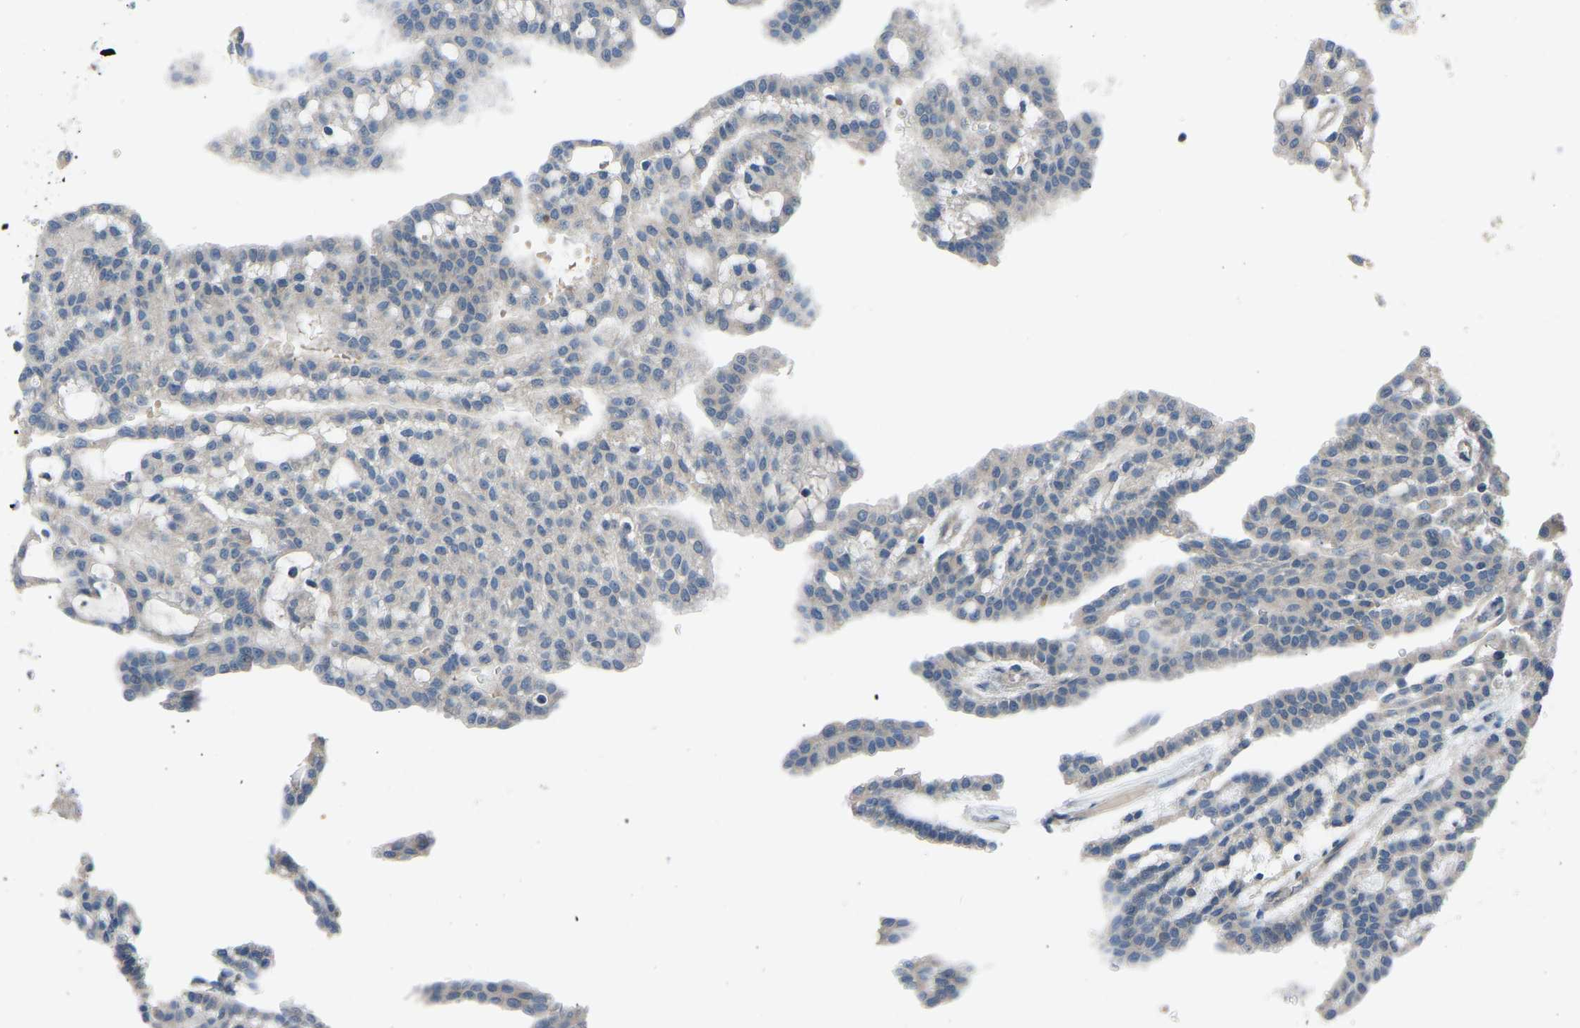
{"staining": {"intensity": "negative", "quantity": "none", "location": "none"}, "tissue": "renal cancer", "cell_type": "Tumor cells", "image_type": "cancer", "snomed": [{"axis": "morphology", "description": "Adenocarcinoma, NOS"}, {"axis": "topography", "description": "Kidney"}], "caption": "The immunohistochemistry photomicrograph has no significant expression in tumor cells of renal cancer (adenocarcinoma) tissue.", "gene": "CDK2AP1", "patient": {"sex": "male", "age": 63}}